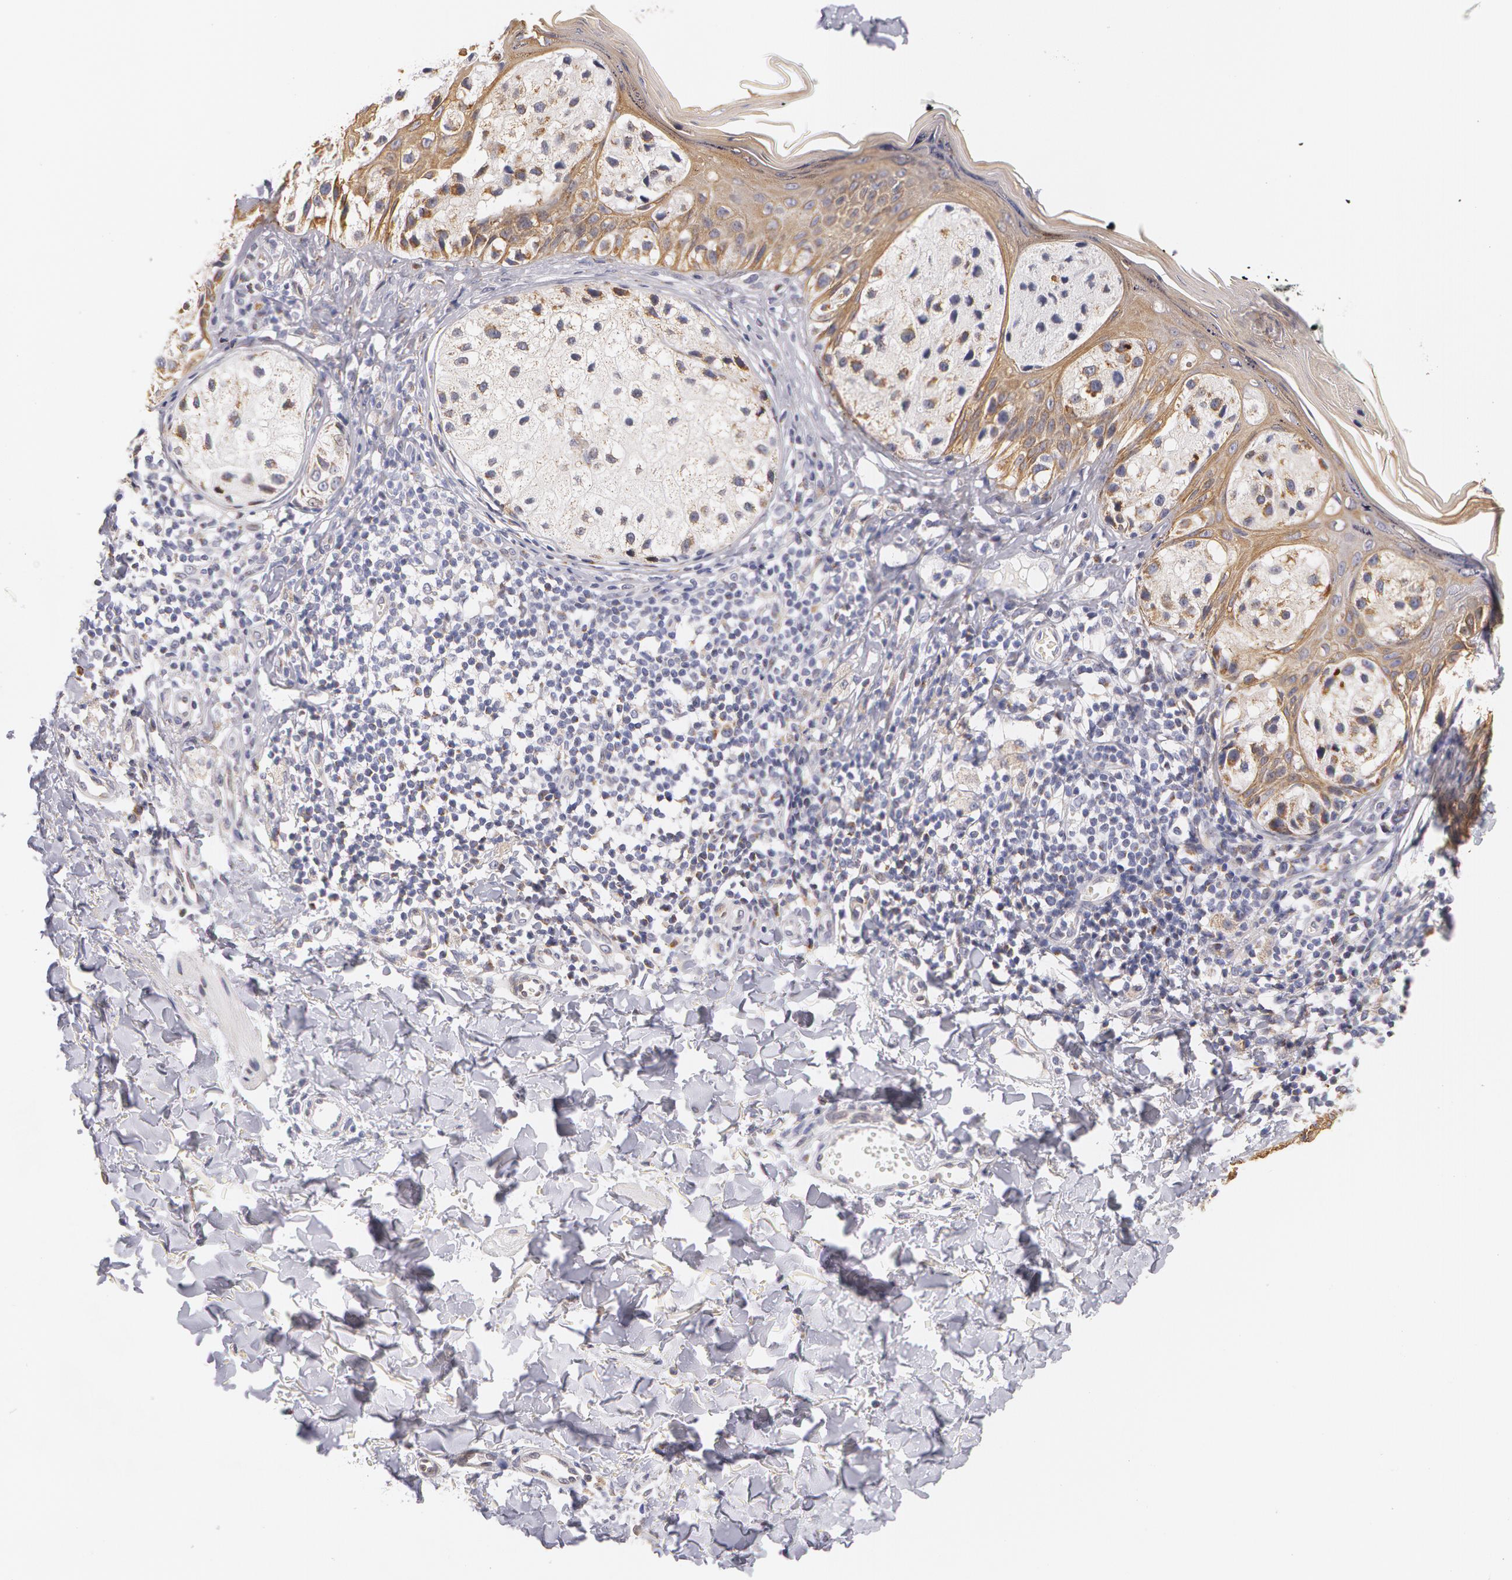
{"staining": {"intensity": "weak", "quantity": "<25%", "location": "cytoplasmic/membranous"}, "tissue": "melanoma", "cell_type": "Tumor cells", "image_type": "cancer", "snomed": [{"axis": "morphology", "description": "Malignant melanoma, NOS"}, {"axis": "topography", "description": "Skin"}], "caption": "Melanoma was stained to show a protein in brown. There is no significant staining in tumor cells. (DAB (3,3'-diaminobenzidine) immunohistochemistry (IHC), high magnification).", "gene": "KRT18", "patient": {"sex": "male", "age": 23}}